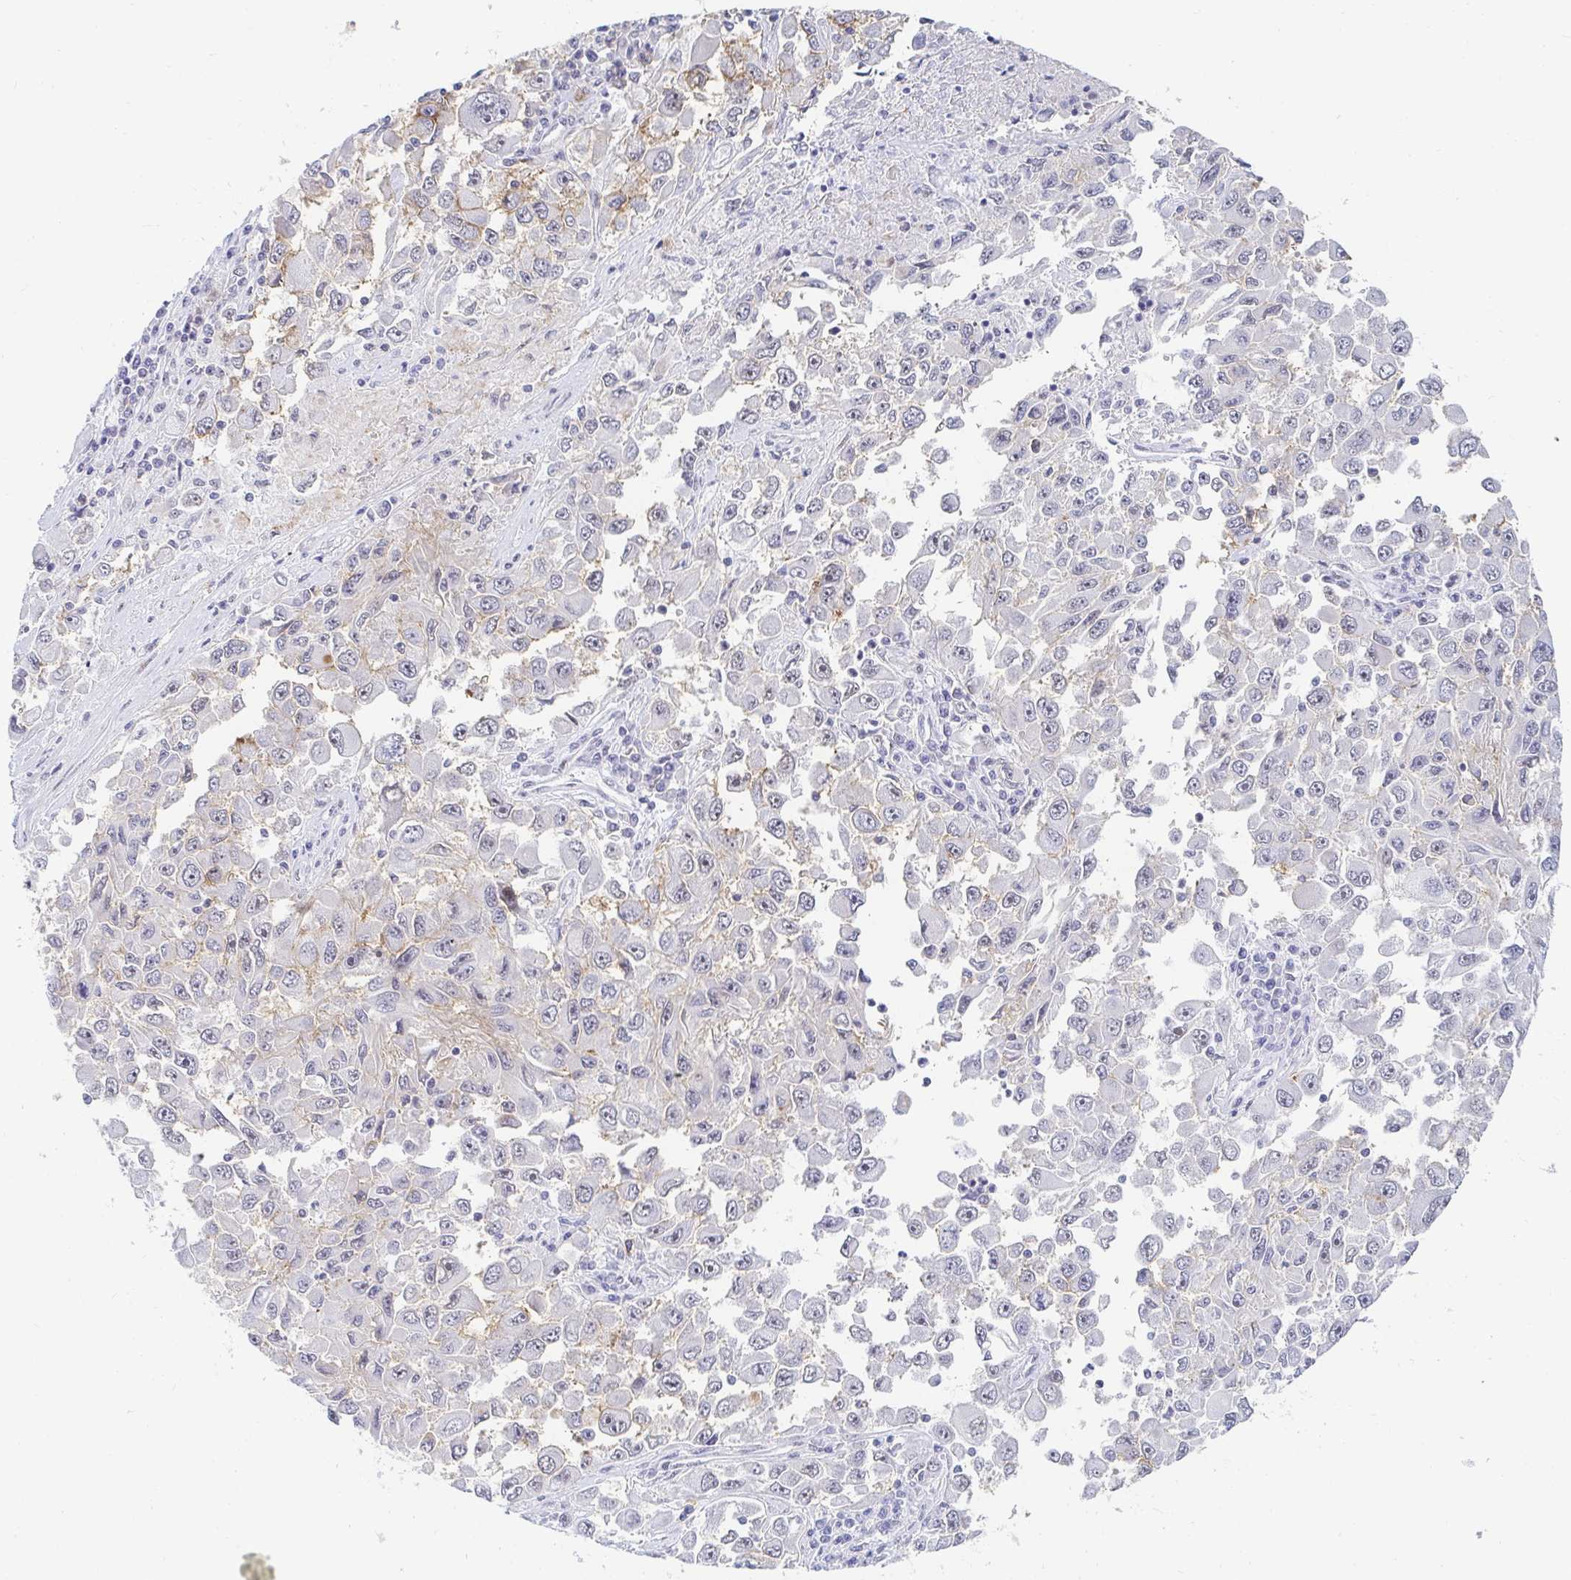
{"staining": {"intensity": "moderate", "quantity": "<25%", "location": "cytoplasmic/membranous"}, "tissue": "melanoma", "cell_type": "Tumor cells", "image_type": "cancer", "snomed": [{"axis": "morphology", "description": "Malignant melanoma, Metastatic site"}, {"axis": "topography", "description": "Lymph node"}], "caption": "This histopathology image exhibits immunohistochemistry (IHC) staining of human melanoma, with low moderate cytoplasmic/membranous positivity in about <25% of tumor cells.", "gene": "COL28A1", "patient": {"sex": "female", "age": 67}}